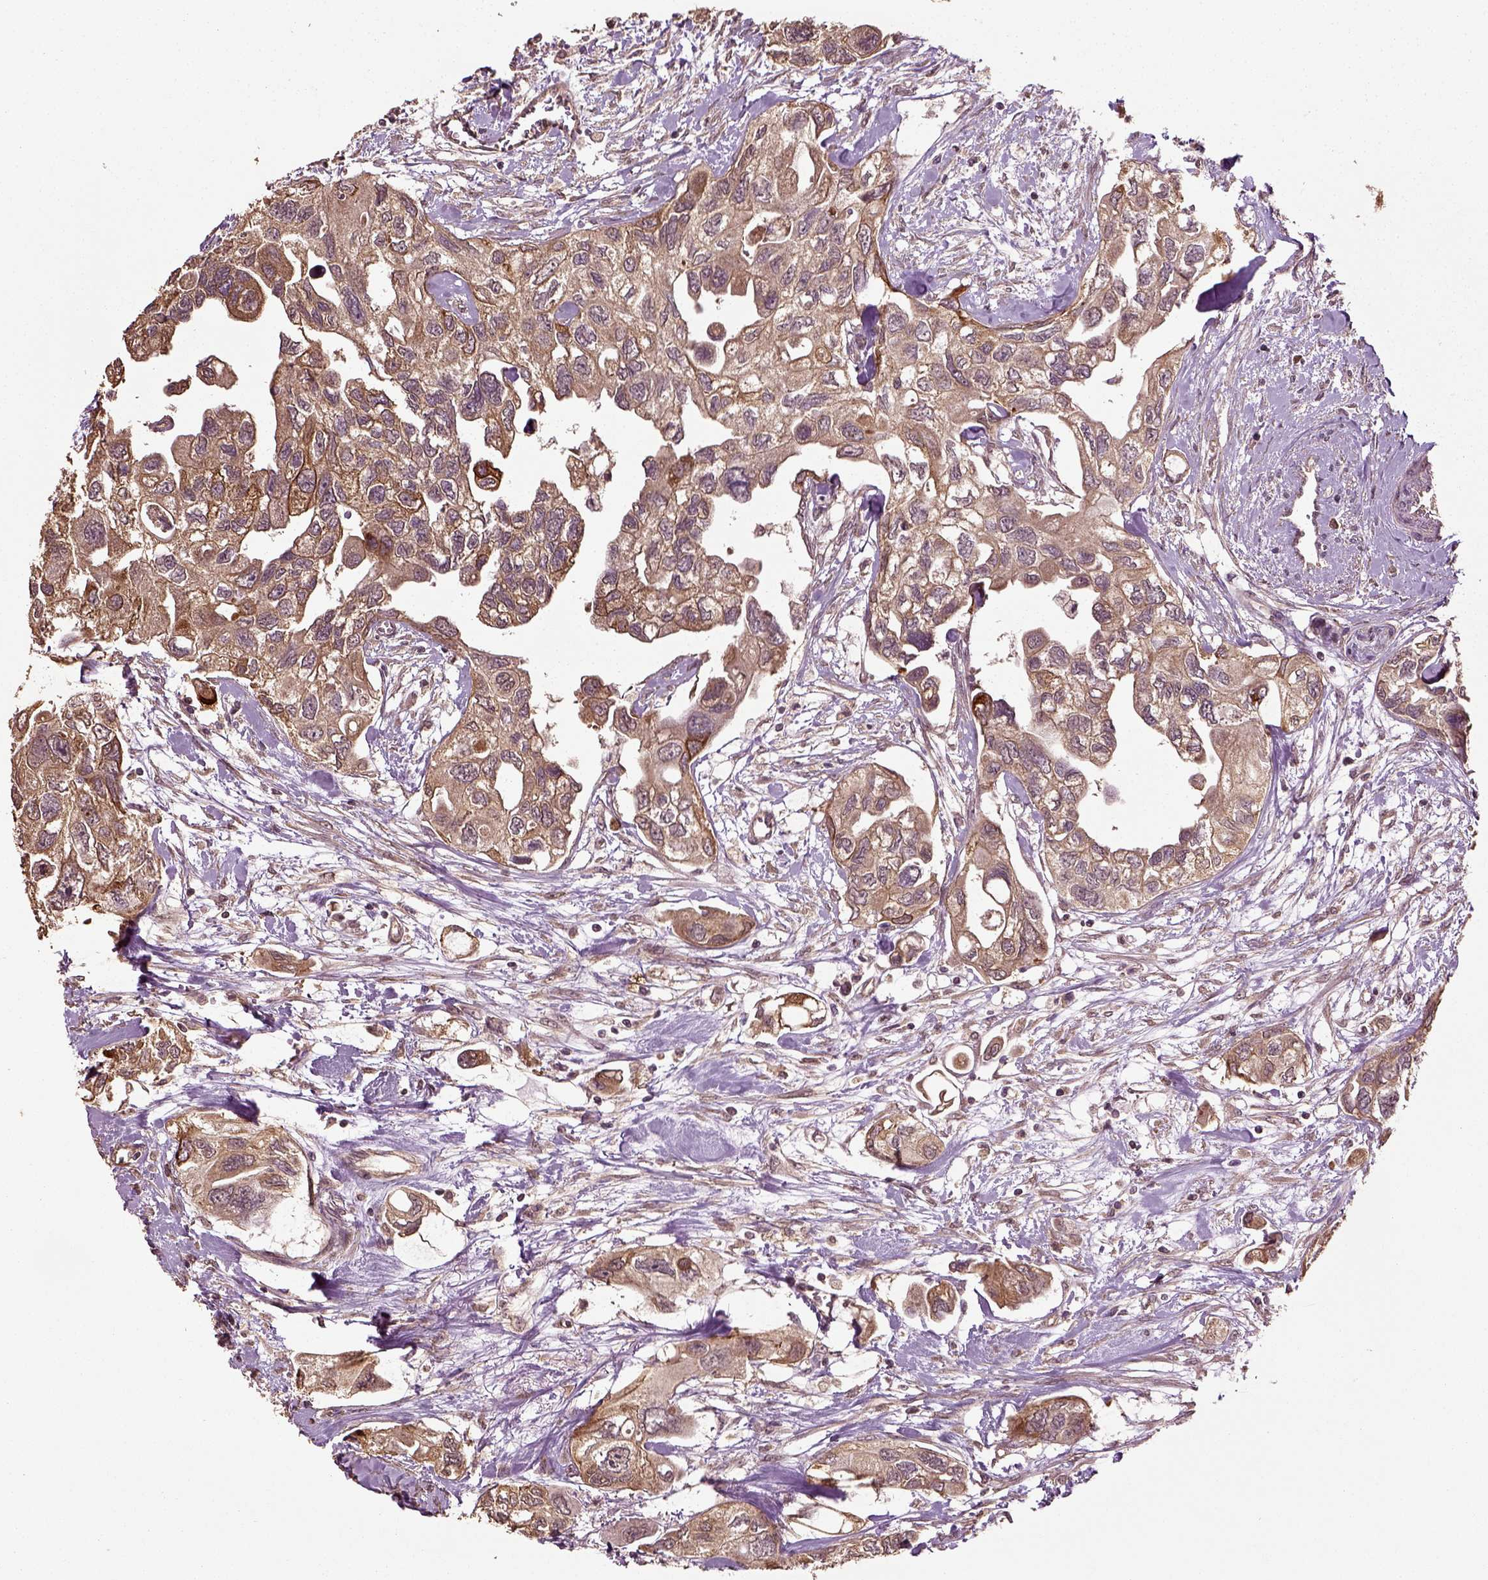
{"staining": {"intensity": "moderate", "quantity": ">75%", "location": "cytoplasmic/membranous"}, "tissue": "urothelial cancer", "cell_type": "Tumor cells", "image_type": "cancer", "snomed": [{"axis": "morphology", "description": "Urothelial carcinoma, High grade"}, {"axis": "topography", "description": "Urinary bladder"}], "caption": "IHC image of neoplastic tissue: human high-grade urothelial carcinoma stained using immunohistochemistry (IHC) shows medium levels of moderate protein expression localized specifically in the cytoplasmic/membranous of tumor cells, appearing as a cytoplasmic/membranous brown color.", "gene": "ERV3-1", "patient": {"sex": "male", "age": 59}}